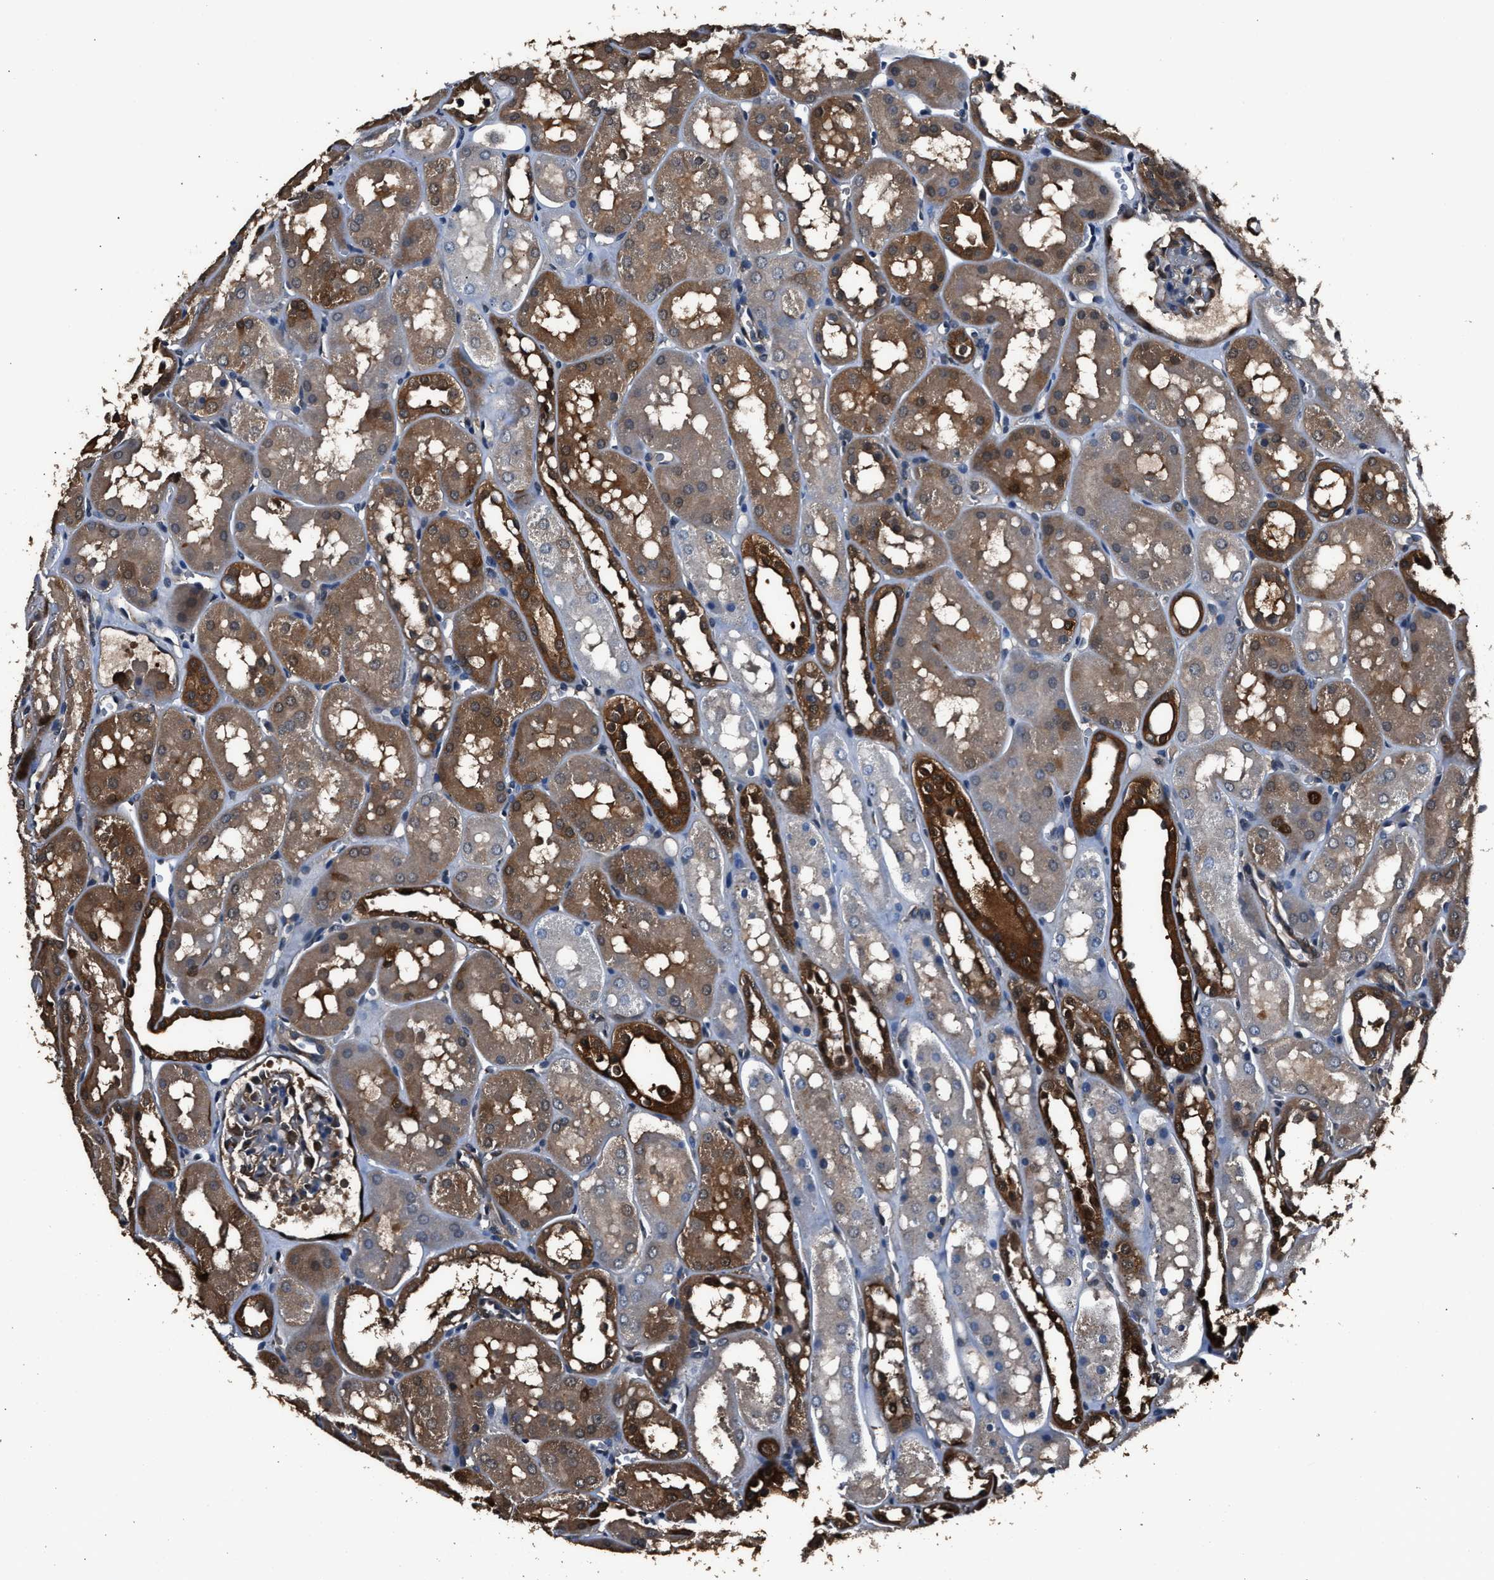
{"staining": {"intensity": "moderate", "quantity": "25%-75%", "location": "cytoplasmic/membranous"}, "tissue": "kidney", "cell_type": "Cells in glomeruli", "image_type": "normal", "snomed": [{"axis": "morphology", "description": "Normal tissue, NOS"}, {"axis": "topography", "description": "Kidney"}, {"axis": "topography", "description": "Urinary bladder"}], "caption": "Brown immunohistochemical staining in benign kidney displays moderate cytoplasmic/membranous expression in about 25%-75% of cells in glomeruli.", "gene": "GSTP1", "patient": {"sex": "male", "age": 16}}